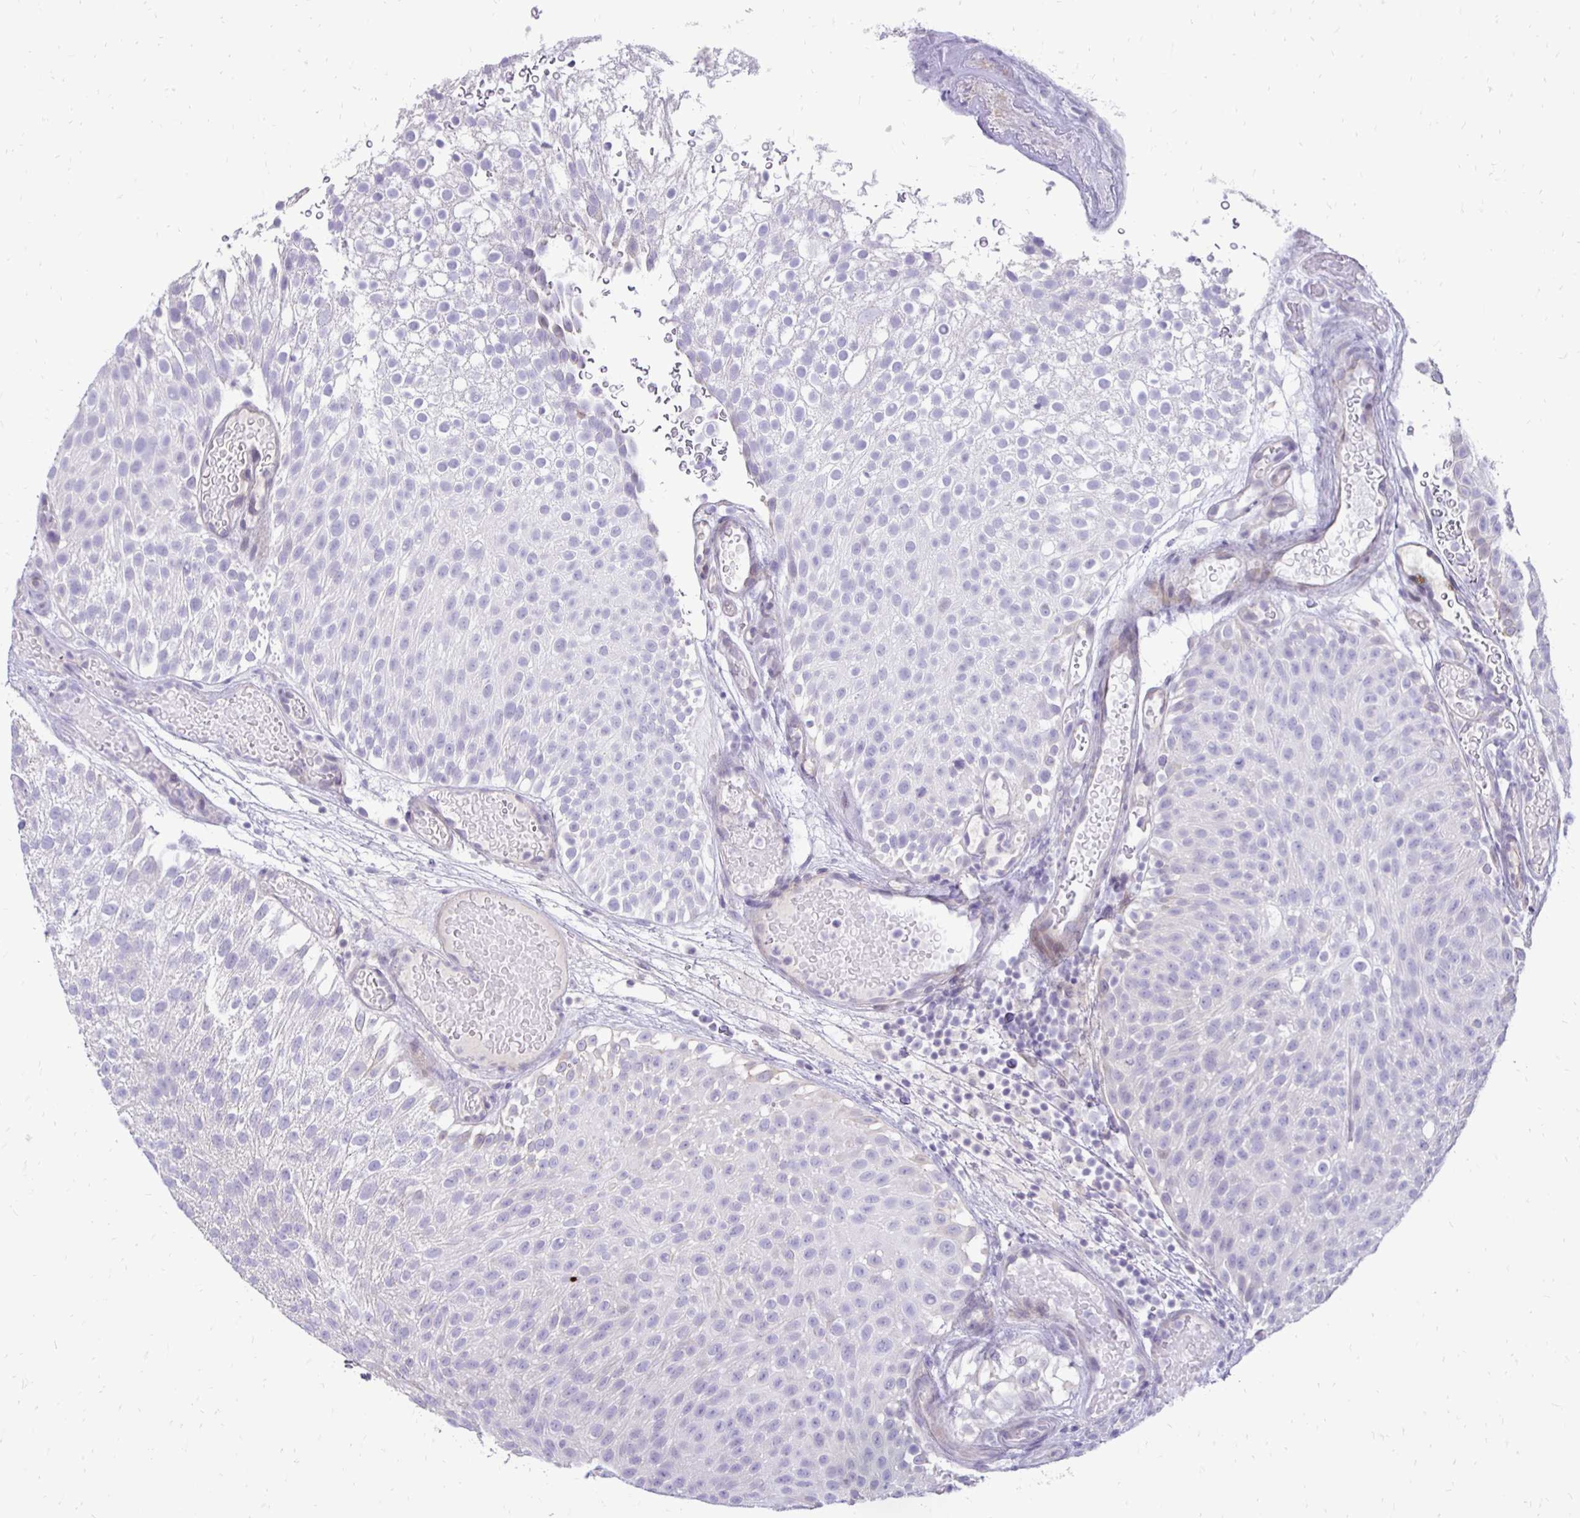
{"staining": {"intensity": "negative", "quantity": "none", "location": "none"}, "tissue": "urothelial cancer", "cell_type": "Tumor cells", "image_type": "cancer", "snomed": [{"axis": "morphology", "description": "Urothelial carcinoma, Low grade"}, {"axis": "topography", "description": "Urinary bladder"}], "caption": "A micrograph of human urothelial cancer is negative for staining in tumor cells.", "gene": "GAS2", "patient": {"sex": "male", "age": 78}}